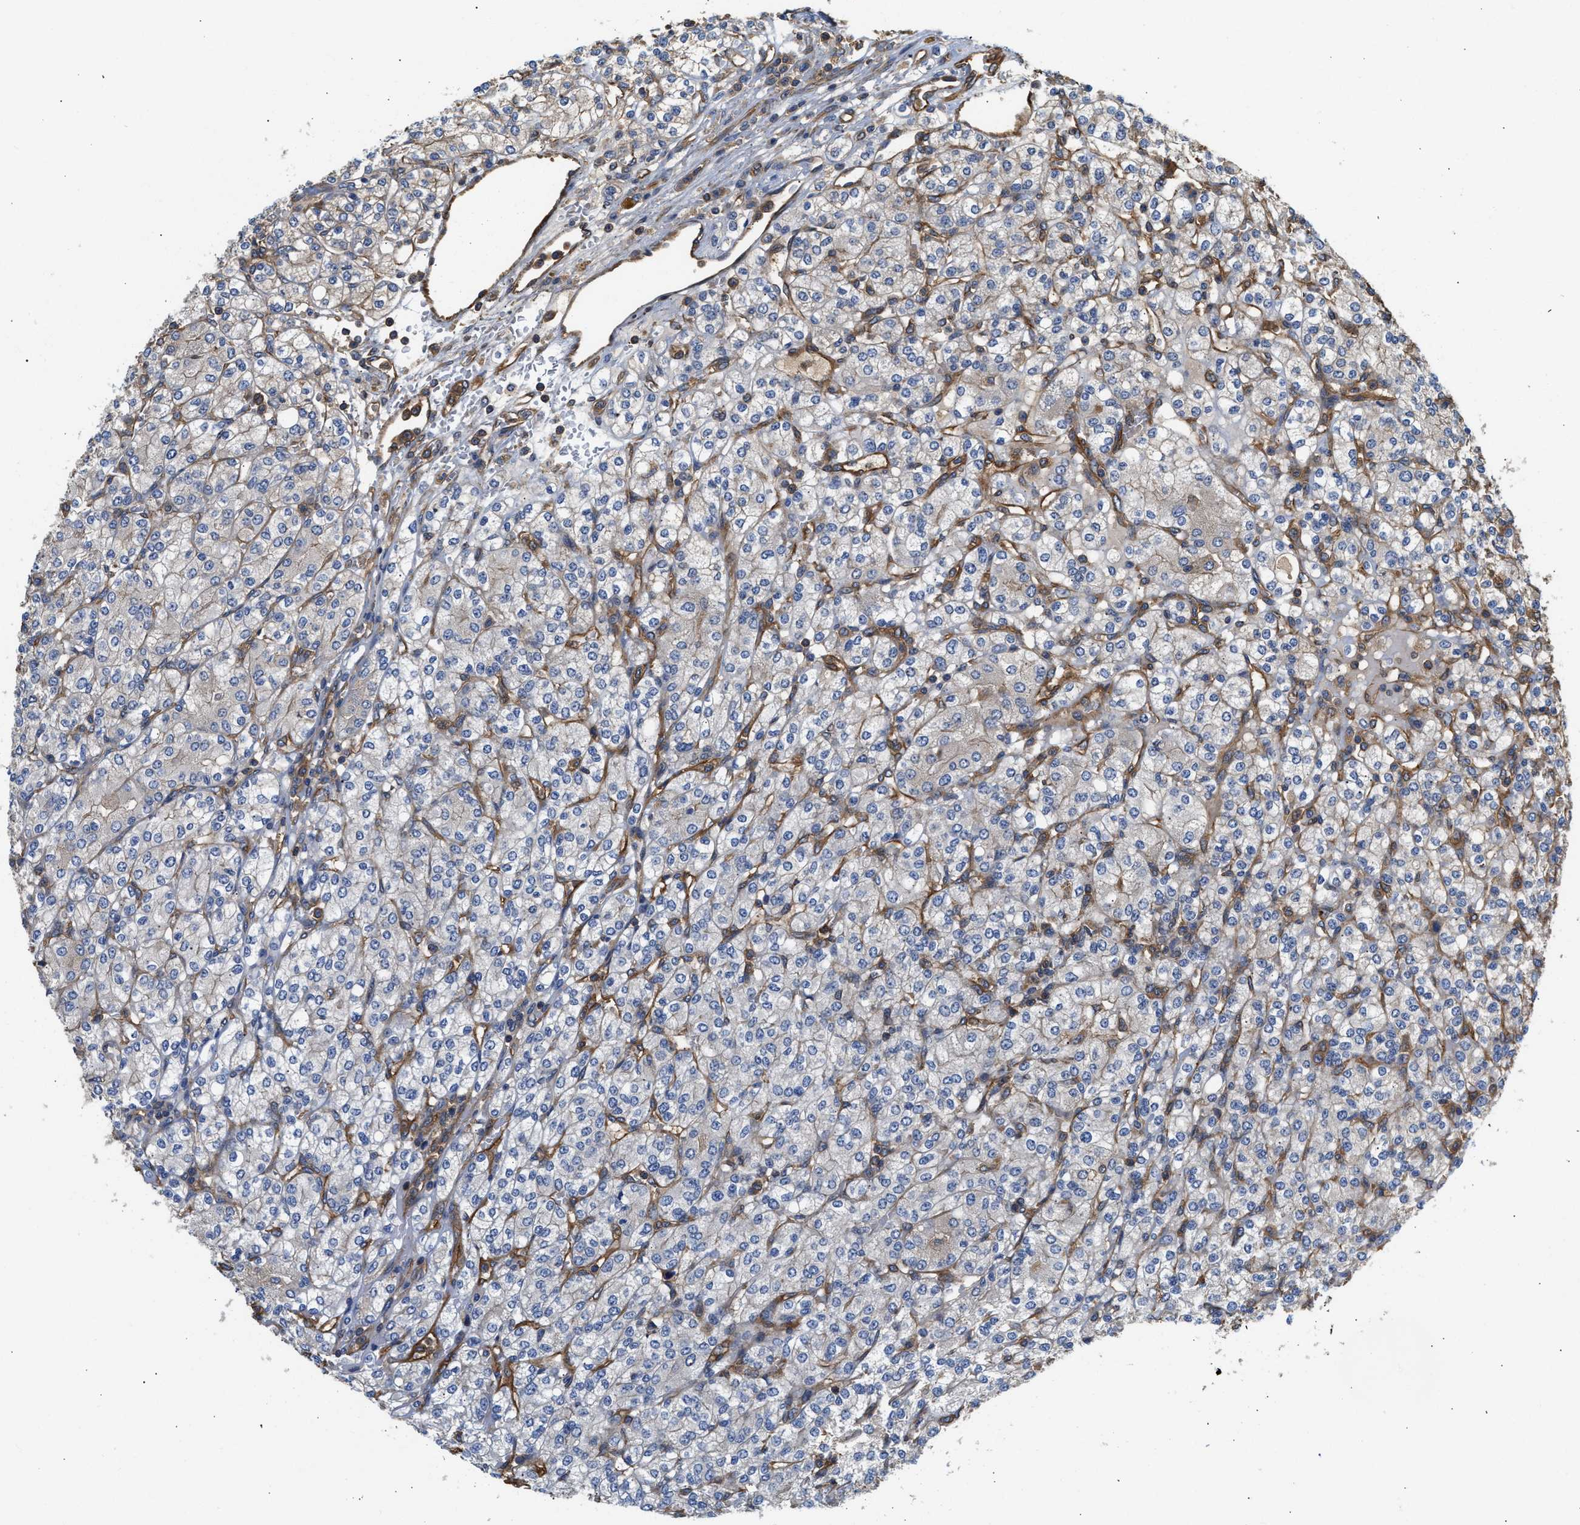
{"staining": {"intensity": "weak", "quantity": "<25%", "location": "cytoplasmic/membranous"}, "tissue": "renal cancer", "cell_type": "Tumor cells", "image_type": "cancer", "snomed": [{"axis": "morphology", "description": "Adenocarcinoma, NOS"}, {"axis": "topography", "description": "Kidney"}], "caption": "The histopathology image demonstrates no staining of tumor cells in adenocarcinoma (renal).", "gene": "SAMD9L", "patient": {"sex": "male", "age": 77}}